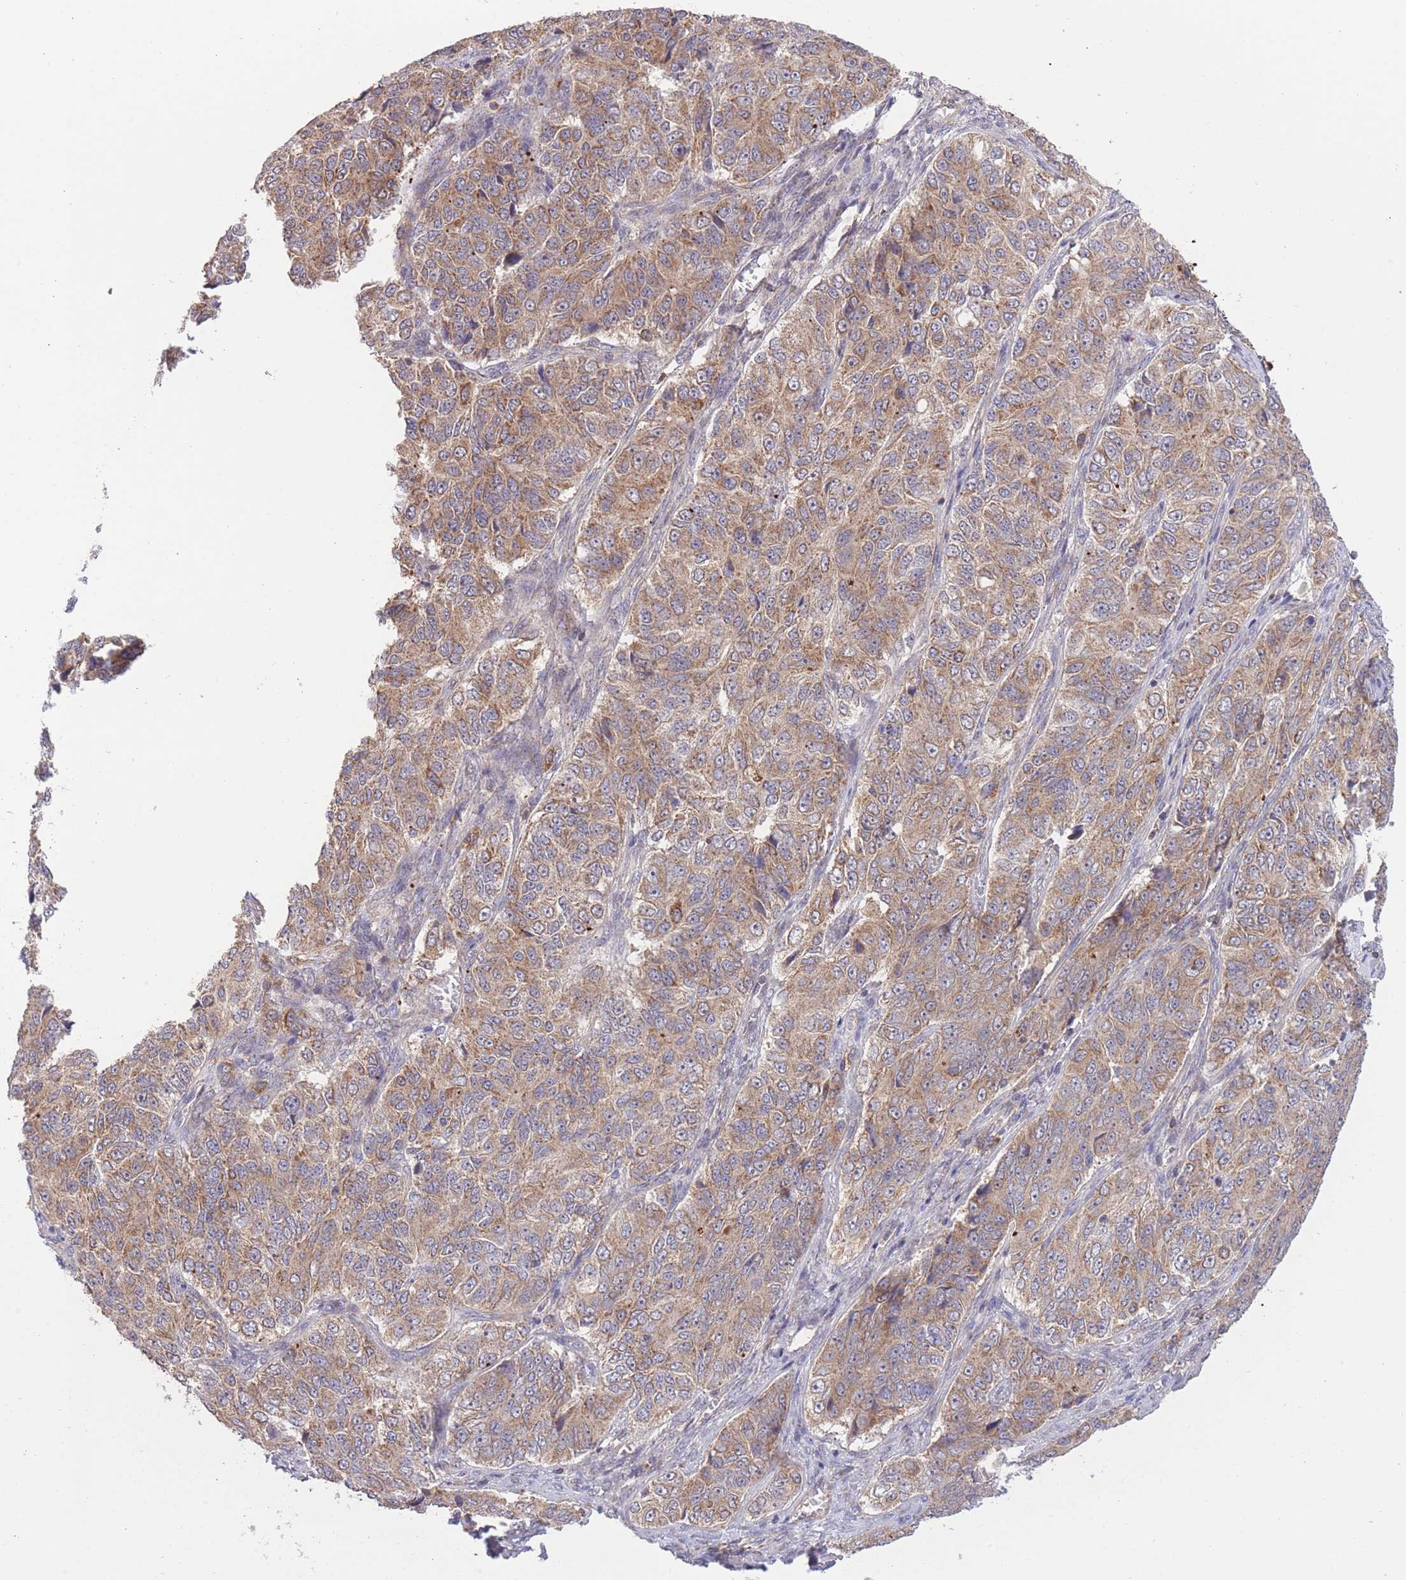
{"staining": {"intensity": "moderate", "quantity": ">75%", "location": "cytoplasmic/membranous"}, "tissue": "ovarian cancer", "cell_type": "Tumor cells", "image_type": "cancer", "snomed": [{"axis": "morphology", "description": "Carcinoma, endometroid"}, {"axis": "topography", "description": "Ovary"}], "caption": "The micrograph demonstrates staining of ovarian cancer, revealing moderate cytoplasmic/membranous protein expression (brown color) within tumor cells. Immunohistochemistry stains the protein of interest in brown and the nuclei are stained blue.", "gene": "ATP13A2", "patient": {"sex": "female", "age": 51}}